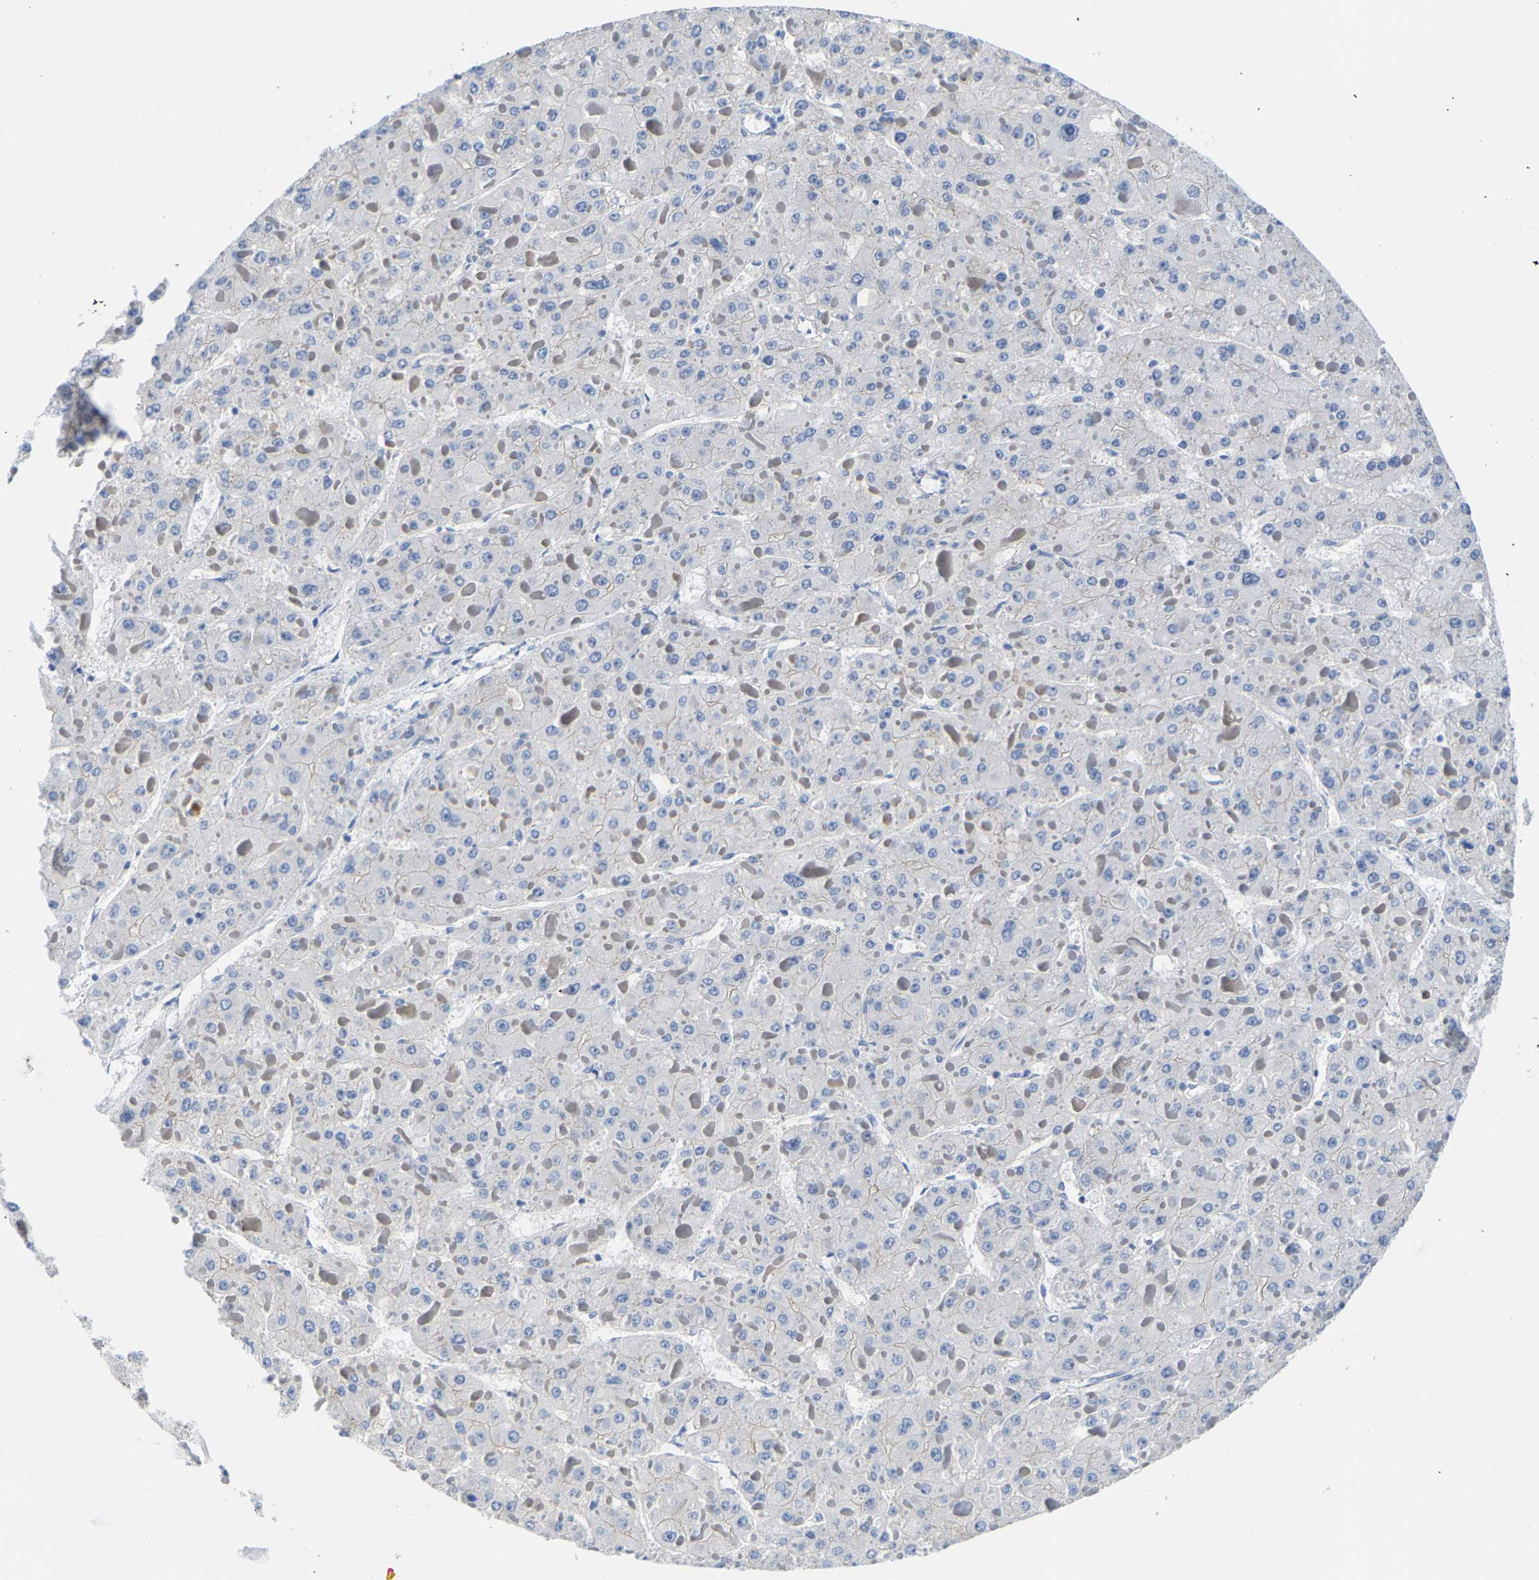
{"staining": {"intensity": "negative", "quantity": "none", "location": "none"}, "tissue": "liver cancer", "cell_type": "Tumor cells", "image_type": "cancer", "snomed": [{"axis": "morphology", "description": "Carcinoma, Hepatocellular, NOS"}, {"axis": "topography", "description": "Liver"}], "caption": "The image exhibits no significant staining in tumor cells of liver cancer.", "gene": "DSCAM", "patient": {"sex": "female", "age": 73}}